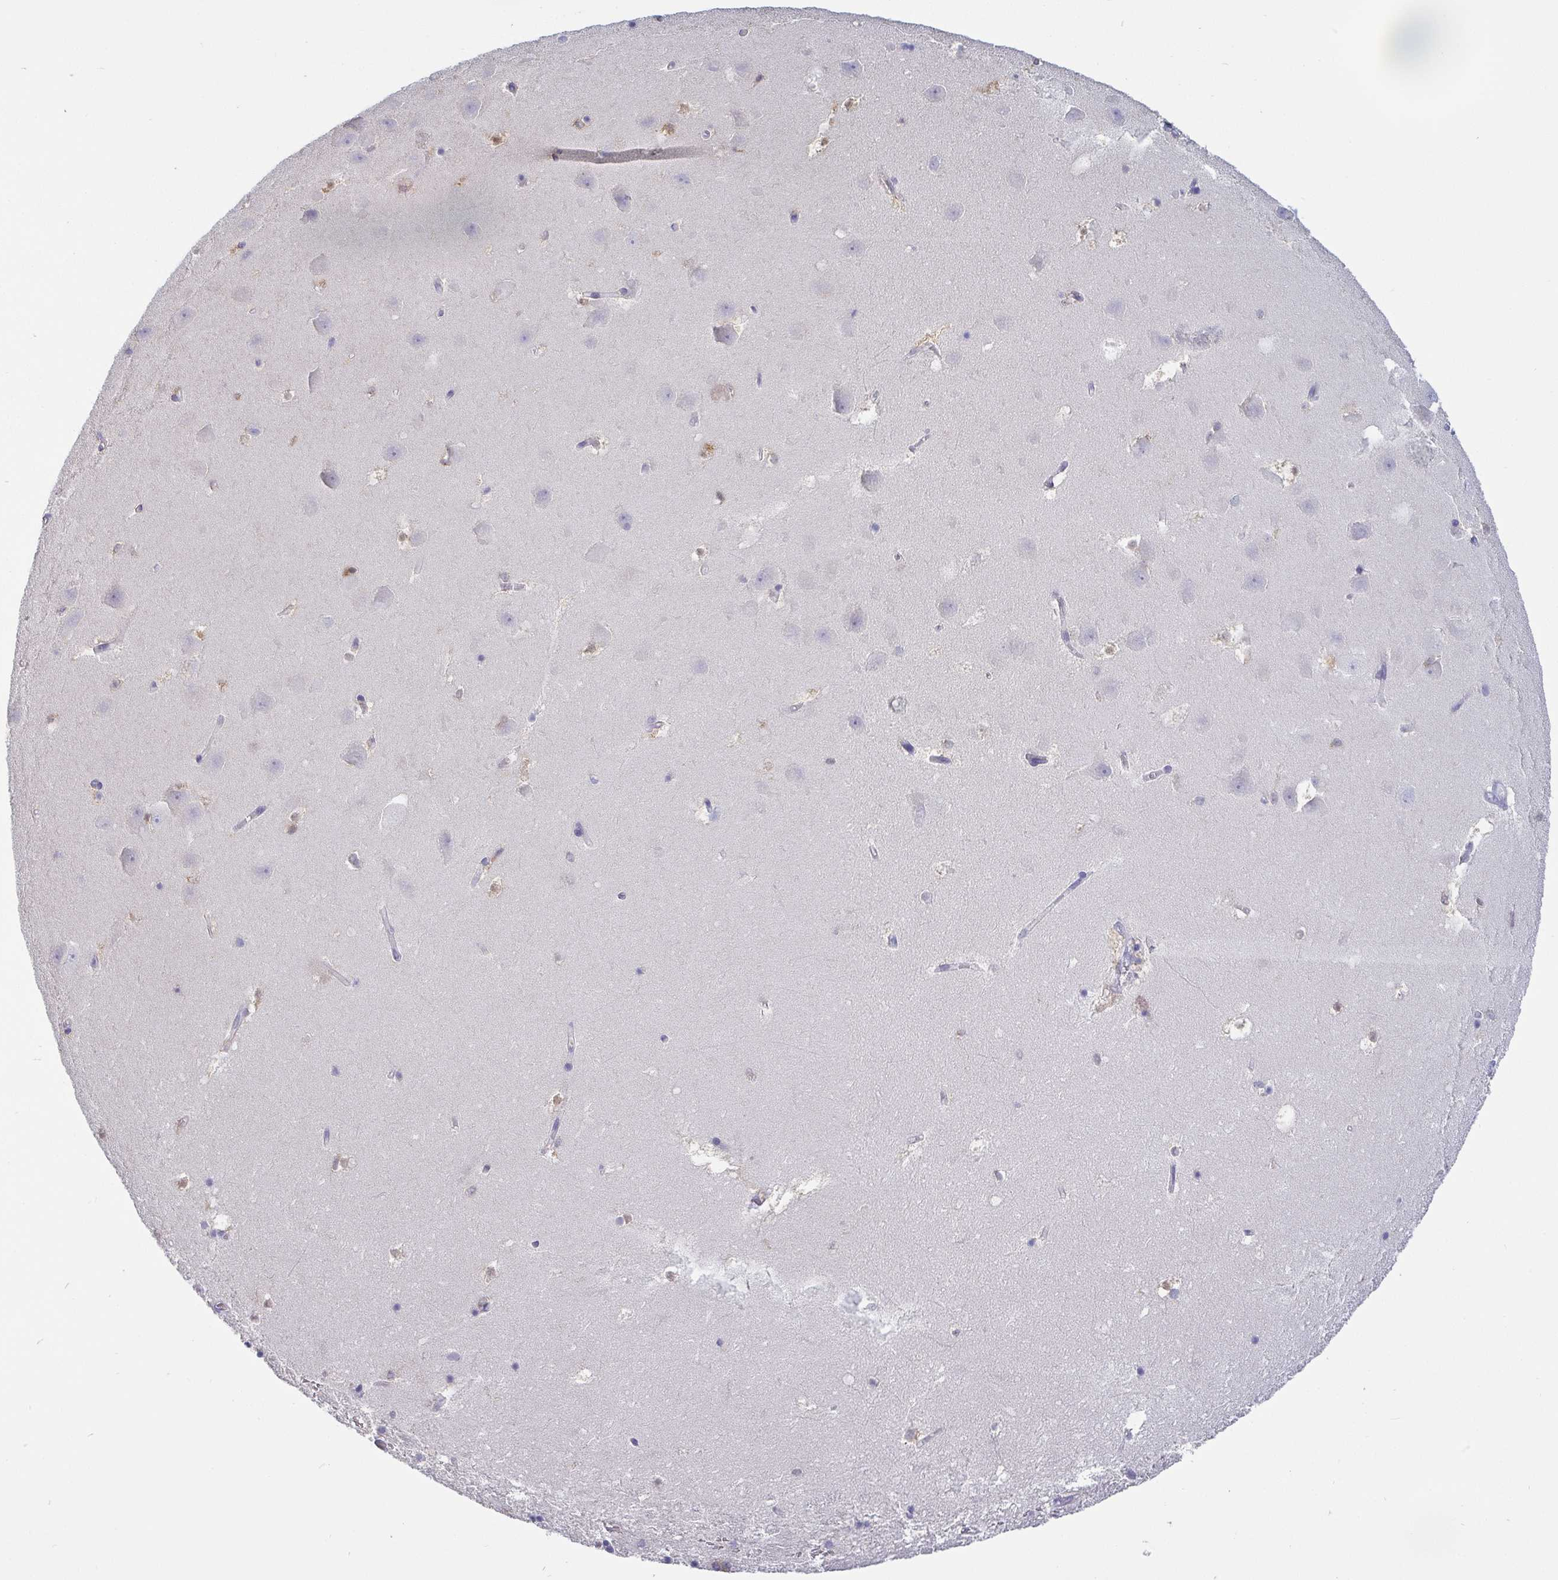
{"staining": {"intensity": "negative", "quantity": "none", "location": "none"}, "tissue": "hippocampus", "cell_type": "Glial cells", "image_type": "normal", "snomed": [{"axis": "morphology", "description": "Normal tissue, NOS"}, {"axis": "topography", "description": "Hippocampus"}], "caption": "A micrograph of hippocampus stained for a protein shows no brown staining in glial cells.", "gene": "IDH1", "patient": {"sex": "male", "age": 58}}